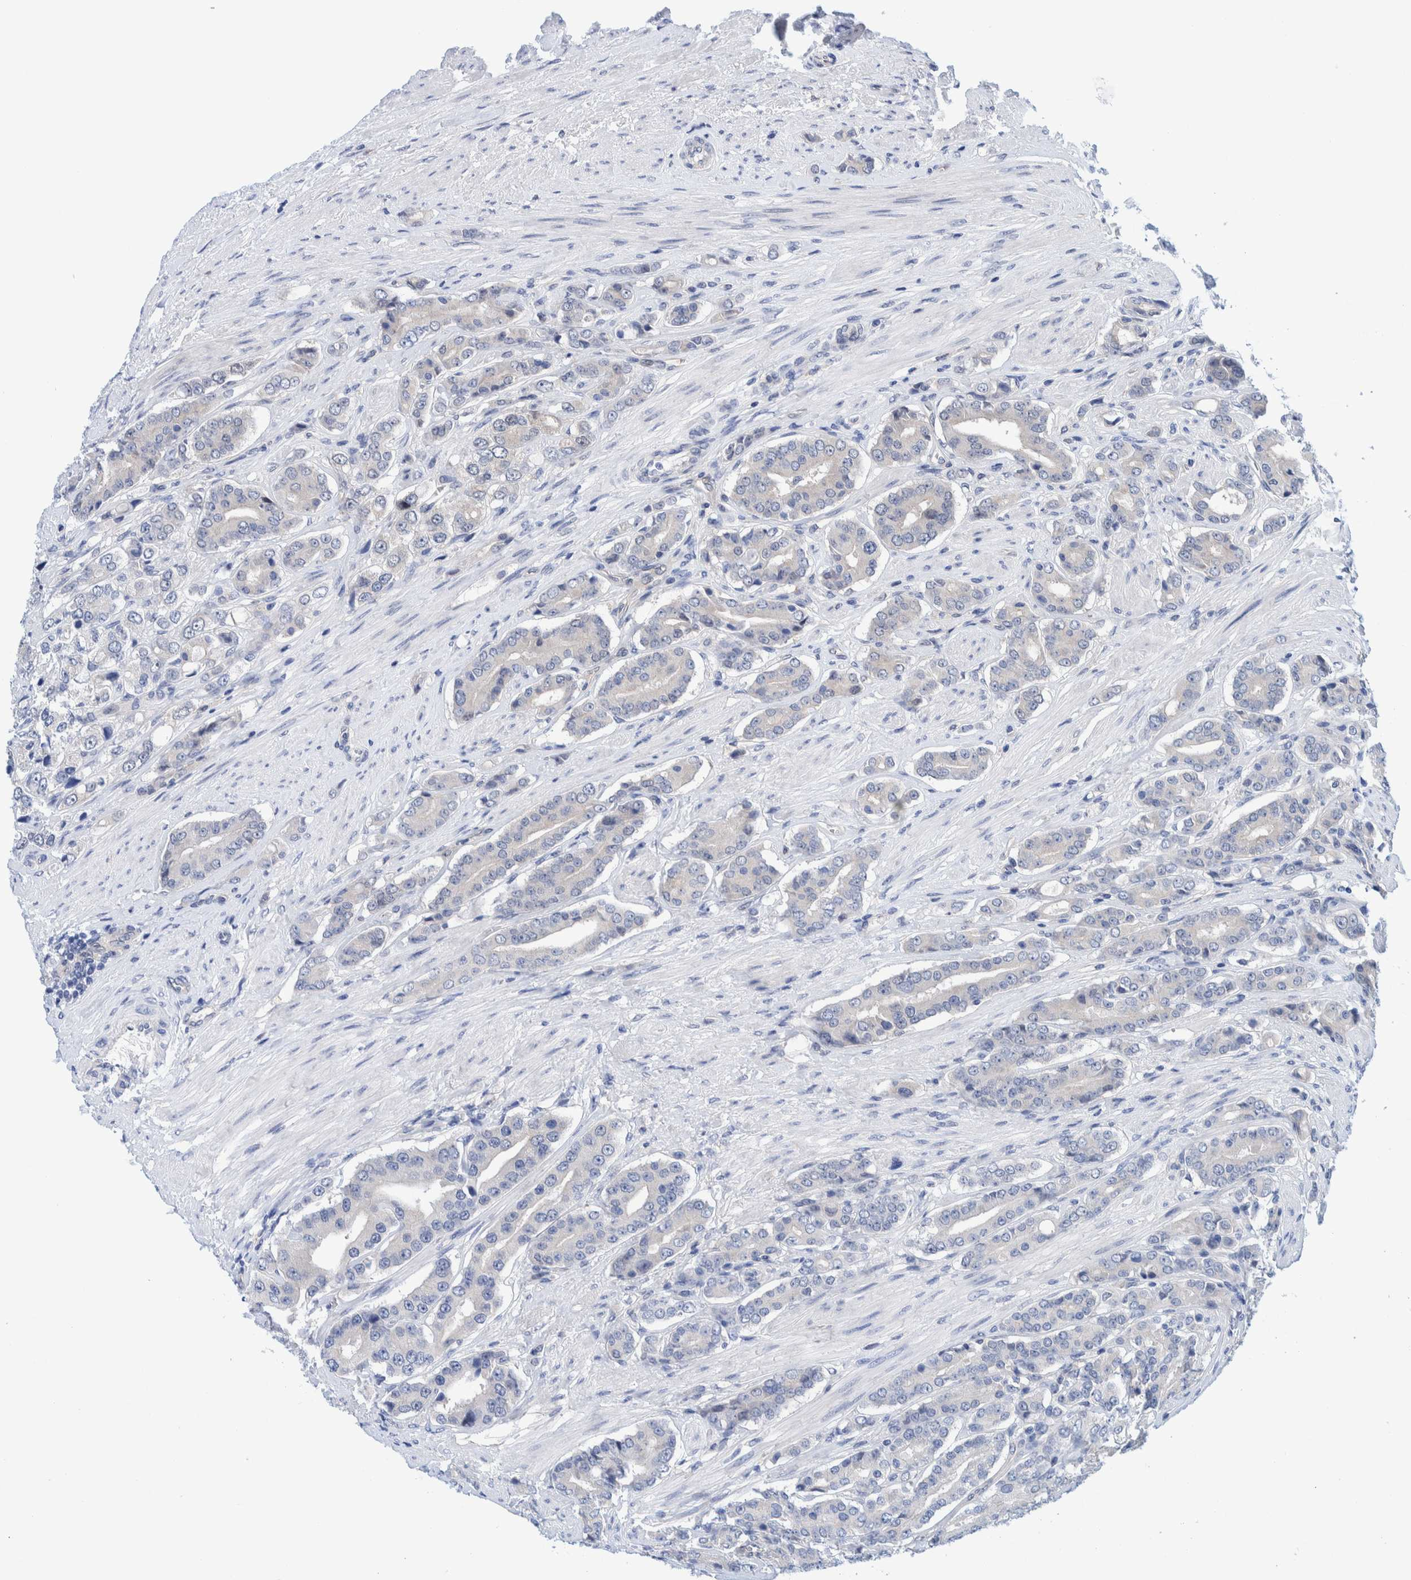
{"staining": {"intensity": "negative", "quantity": "none", "location": "none"}, "tissue": "prostate cancer", "cell_type": "Tumor cells", "image_type": "cancer", "snomed": [{"axis": "morphology", "description": "Adenocarcinoma, High grade"}, {"axis": "topography", "description": "Prostate"}], "caption": "Human prostate cancer stained for a protein using immunohistochemistry reveals no positivity in tumor cells.", "gene": "PFAS", "patient": {"sex": "male", "age": 71}}